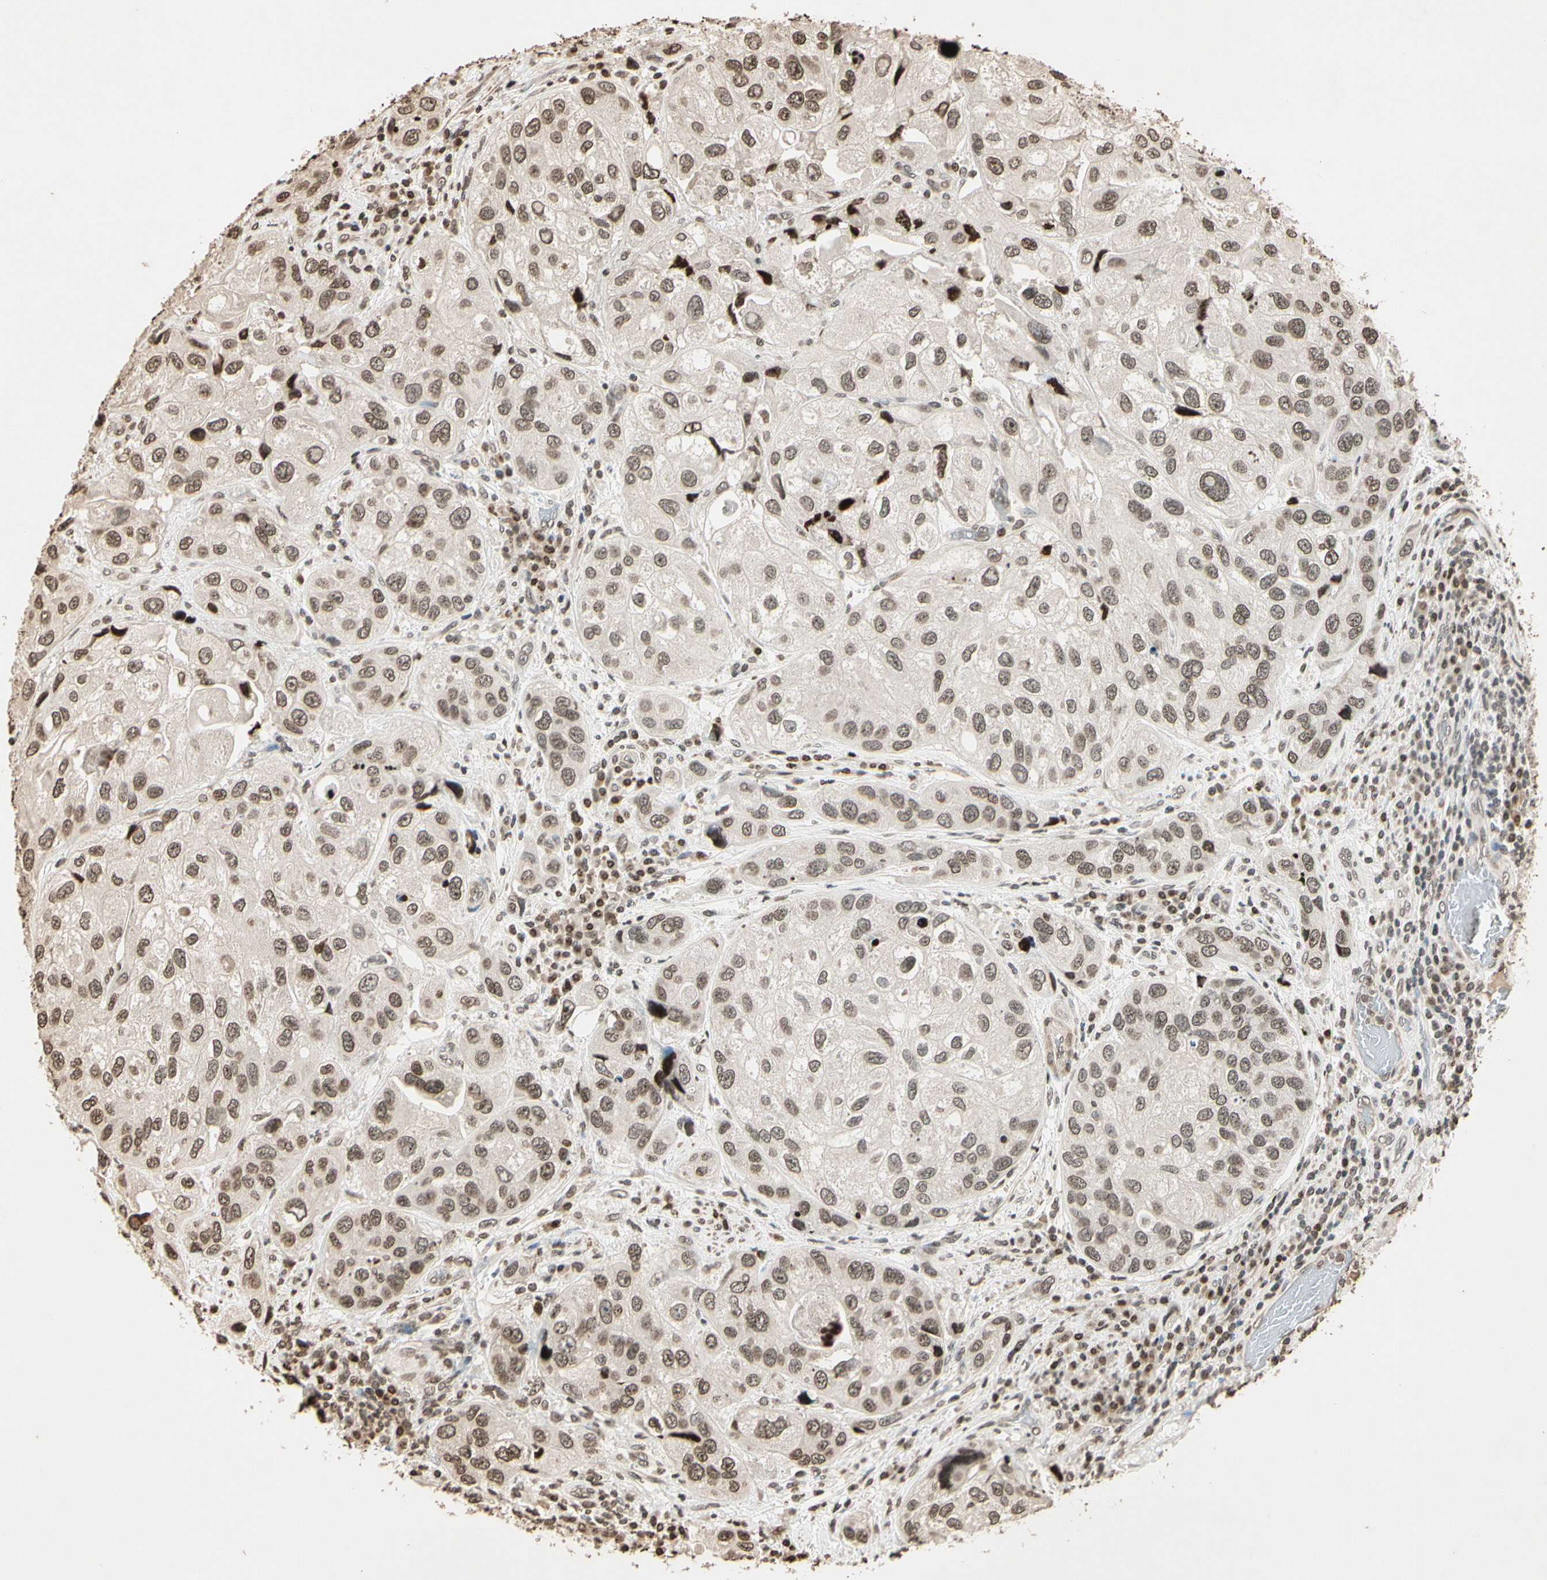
{"staining": {"intensity": "moderate", "quantity": "25%-75%", "location": "nuclear"}, "tissue": "urothelial cancer", "cell_type": "Tumor cells", "image_type": "cancer", "snomed": [{"axis": "morphology", "description": "Urothelial carcinoma, High grade"}, {"axis": "topography", "description": "Urinary bladder"}], "caption": "This is an image of immunohistochemistry staining of urothelial carcinoma (high-grade), which shows moderate expression in the nuclear of tumor cells.", "gene": "TOP1", "patient": {"sex": "female", "age": 64}}